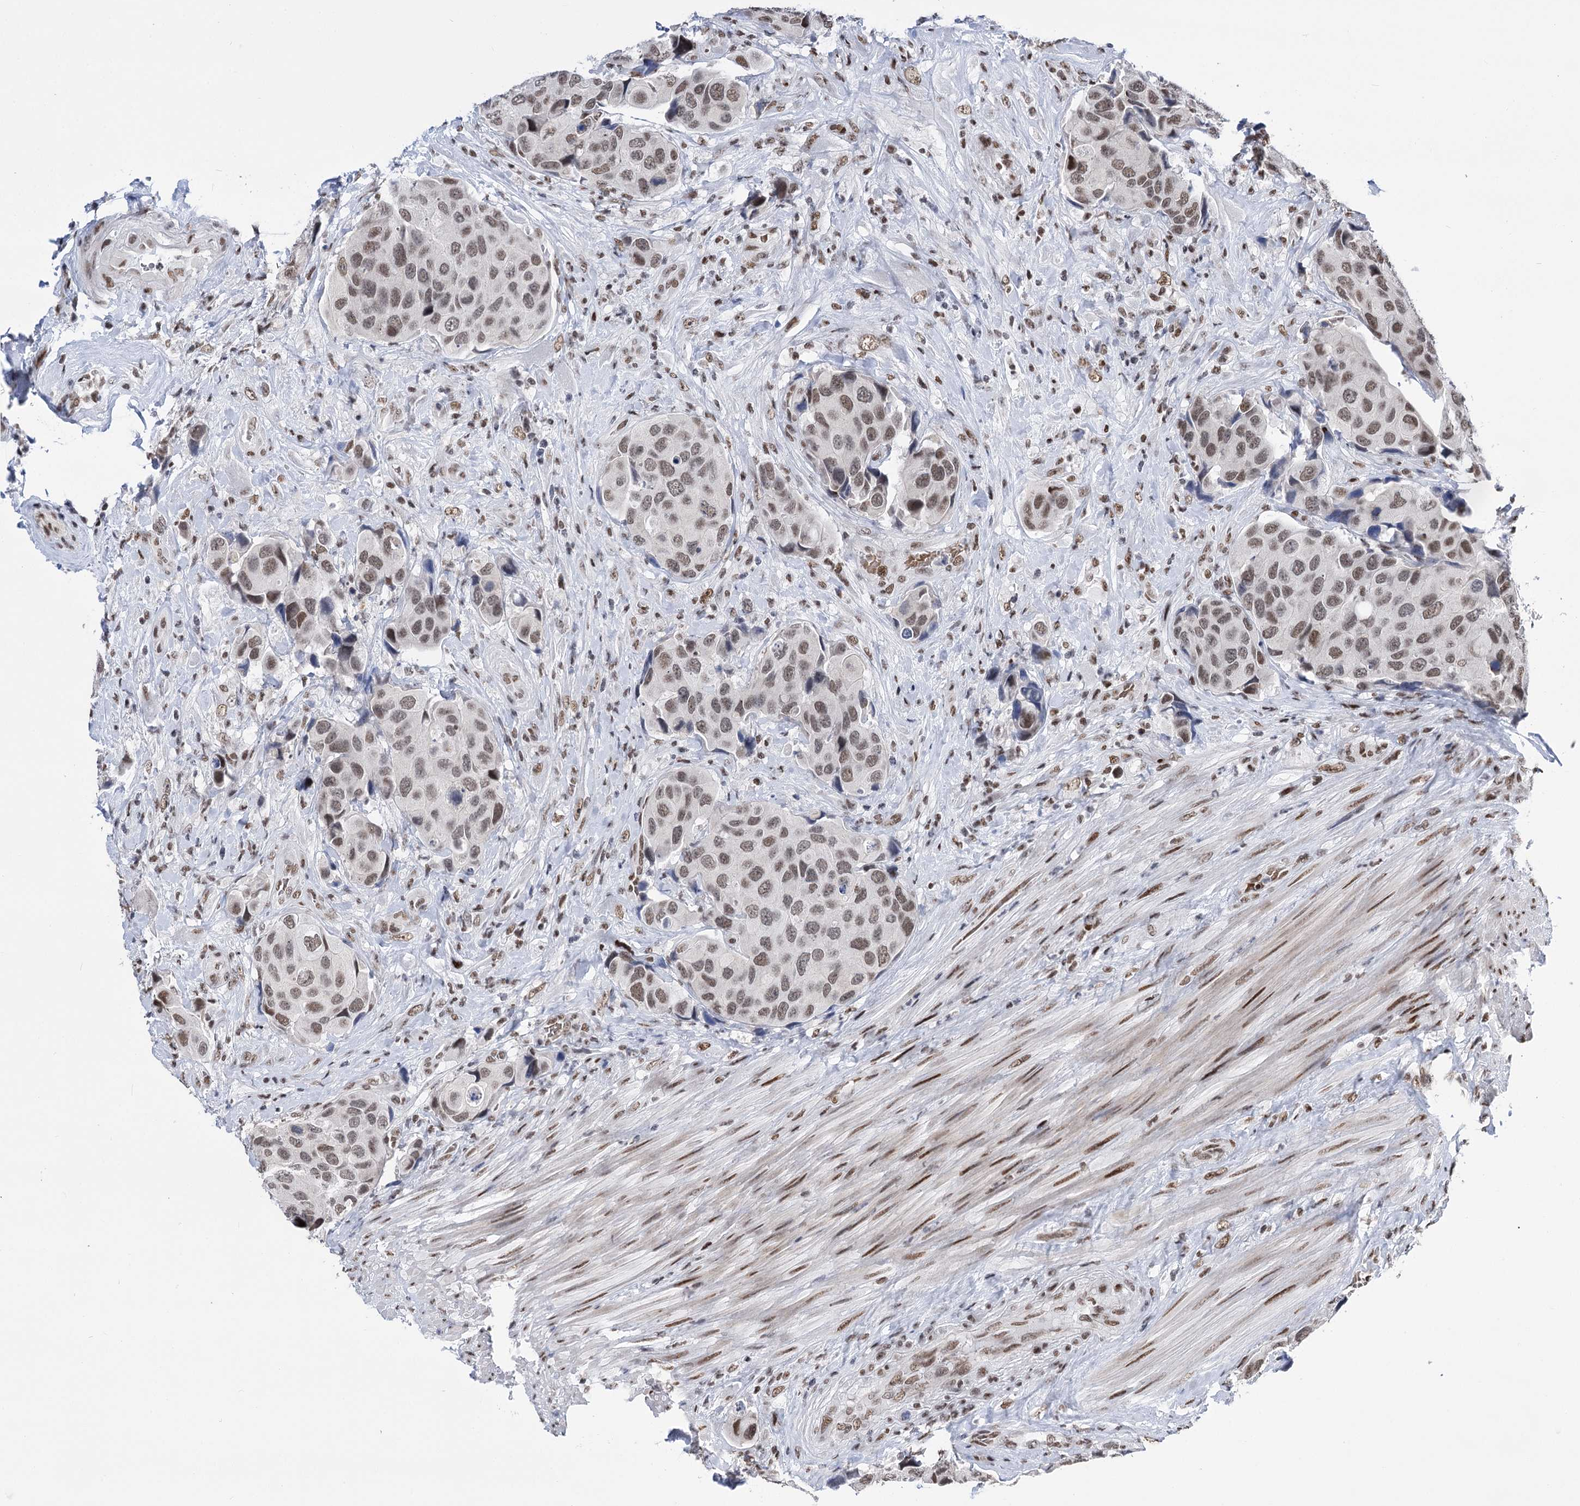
{"staining": {"intensity": "weak", "quantity": ">75%", "location": "nuclear"}, "tissue": "urothelial cancer", "cell_type": "Tumor cells", "image_type": "cancer", "snomed": [{"axis": "morphology", "description": "Urothelial carcinoma, High grade"}, {"axis": "topography", "description": "Urinary bladder"}], "caption": "High-power microscopy captured an immunohistochemistry photomicrograph of high-grade urothelial carcinoma, revealing weak nuclear staining in about >75% of tumor cells. (brown staining indicates protein expression, while blue staining denotes nuclei).", "gene": "POU4F3", "patient": {"sex": "male", "age": 74}}